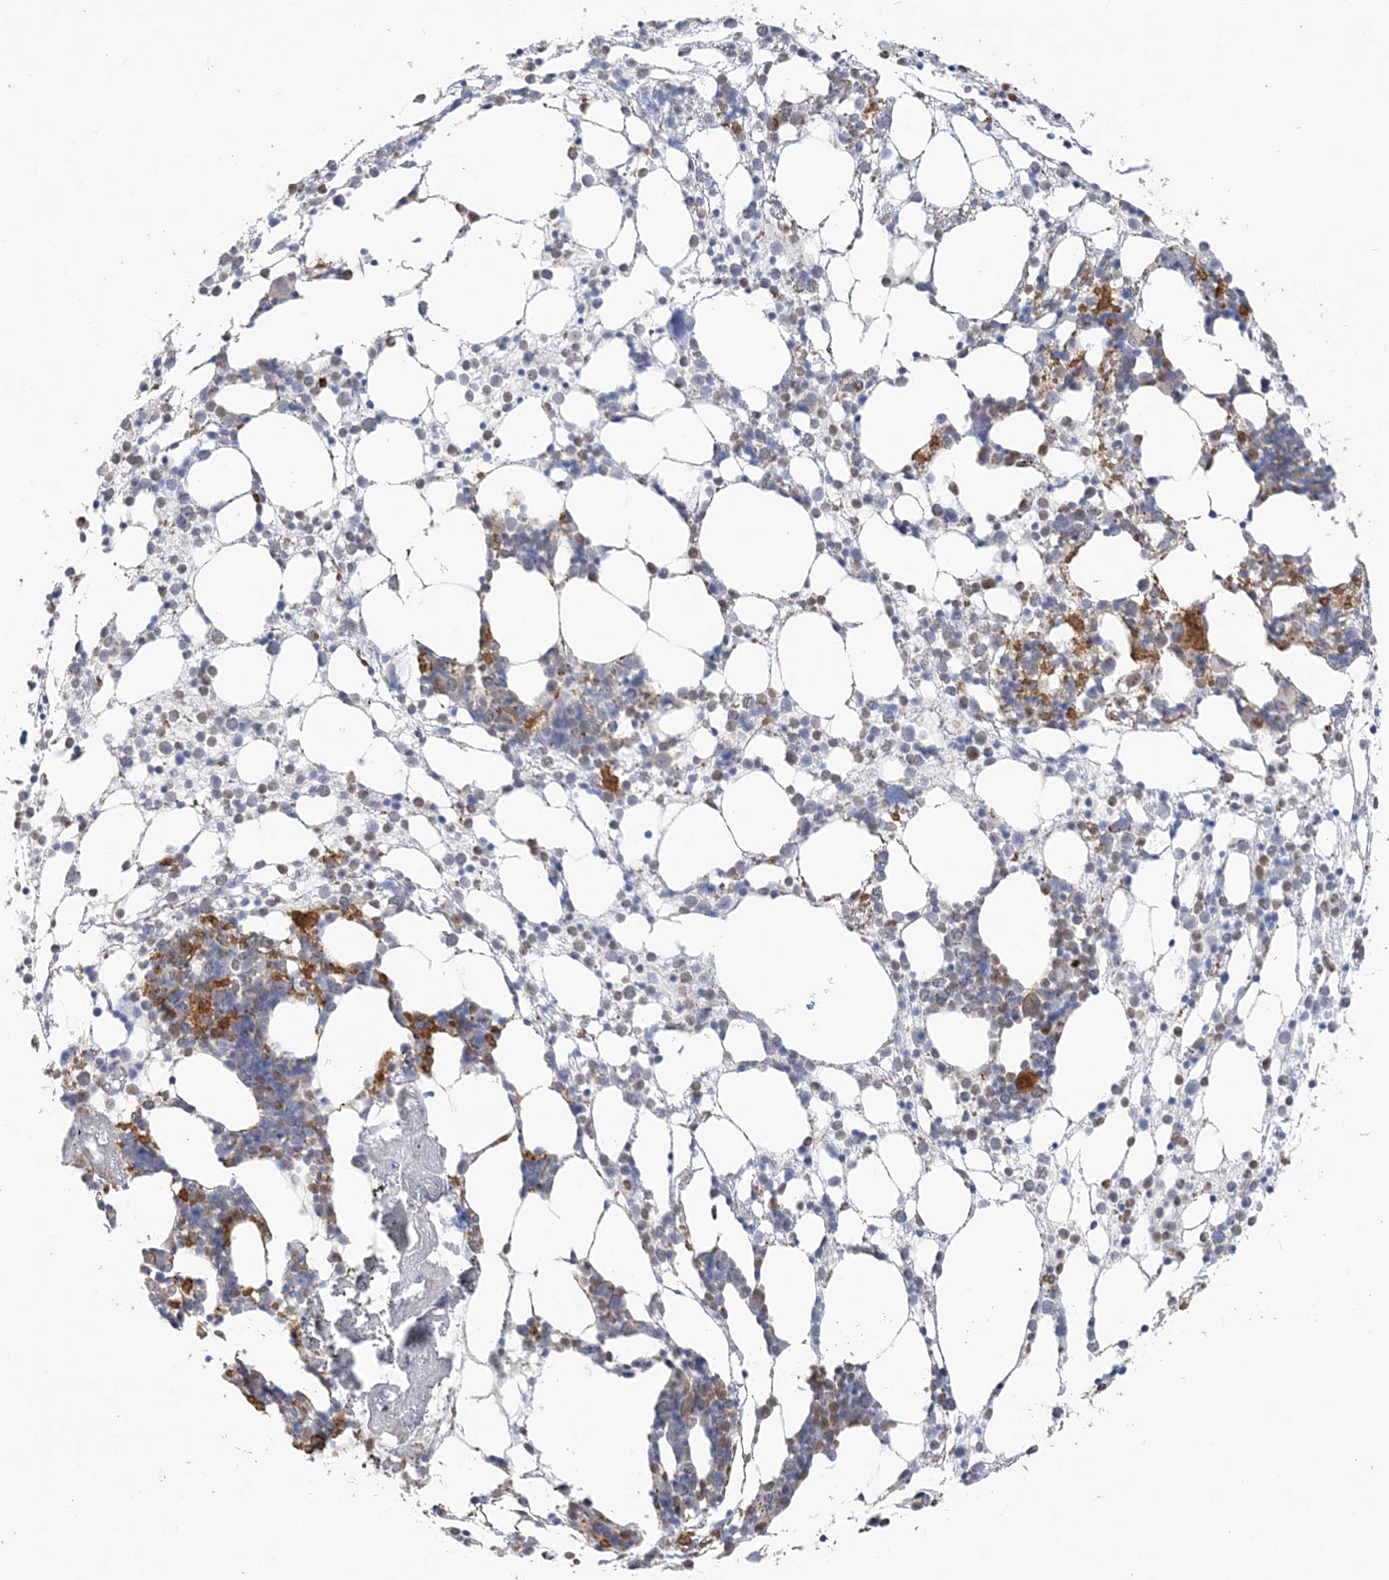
{"staining": {"intensity": "moderate", "quantity": "<25%", "location": "cytoplasmic/membranous,nuclear"}, "tissue": "bone marrow", "cell_type": "Hematopoietic cells", "image_type": "normal", "snomed": [{"axis": "morphology", "description": "Normal tissue, NOS"}, {"axis": "topography", "description": "Bone marrow"}], "caption": "An IHC histopathology image of normal tissue is shown. Protein staining in brown highlights moderate cytoplasmic/membranous,nuclear positivity in bone marrow within hematopoietic cells. The protein is stained brown, and the nuclei are stained in blue (DAB IHC with brightfield microscopy, high magnification).", "gene": "NAF1", "patient": {"sex": "female", "age": 57}}